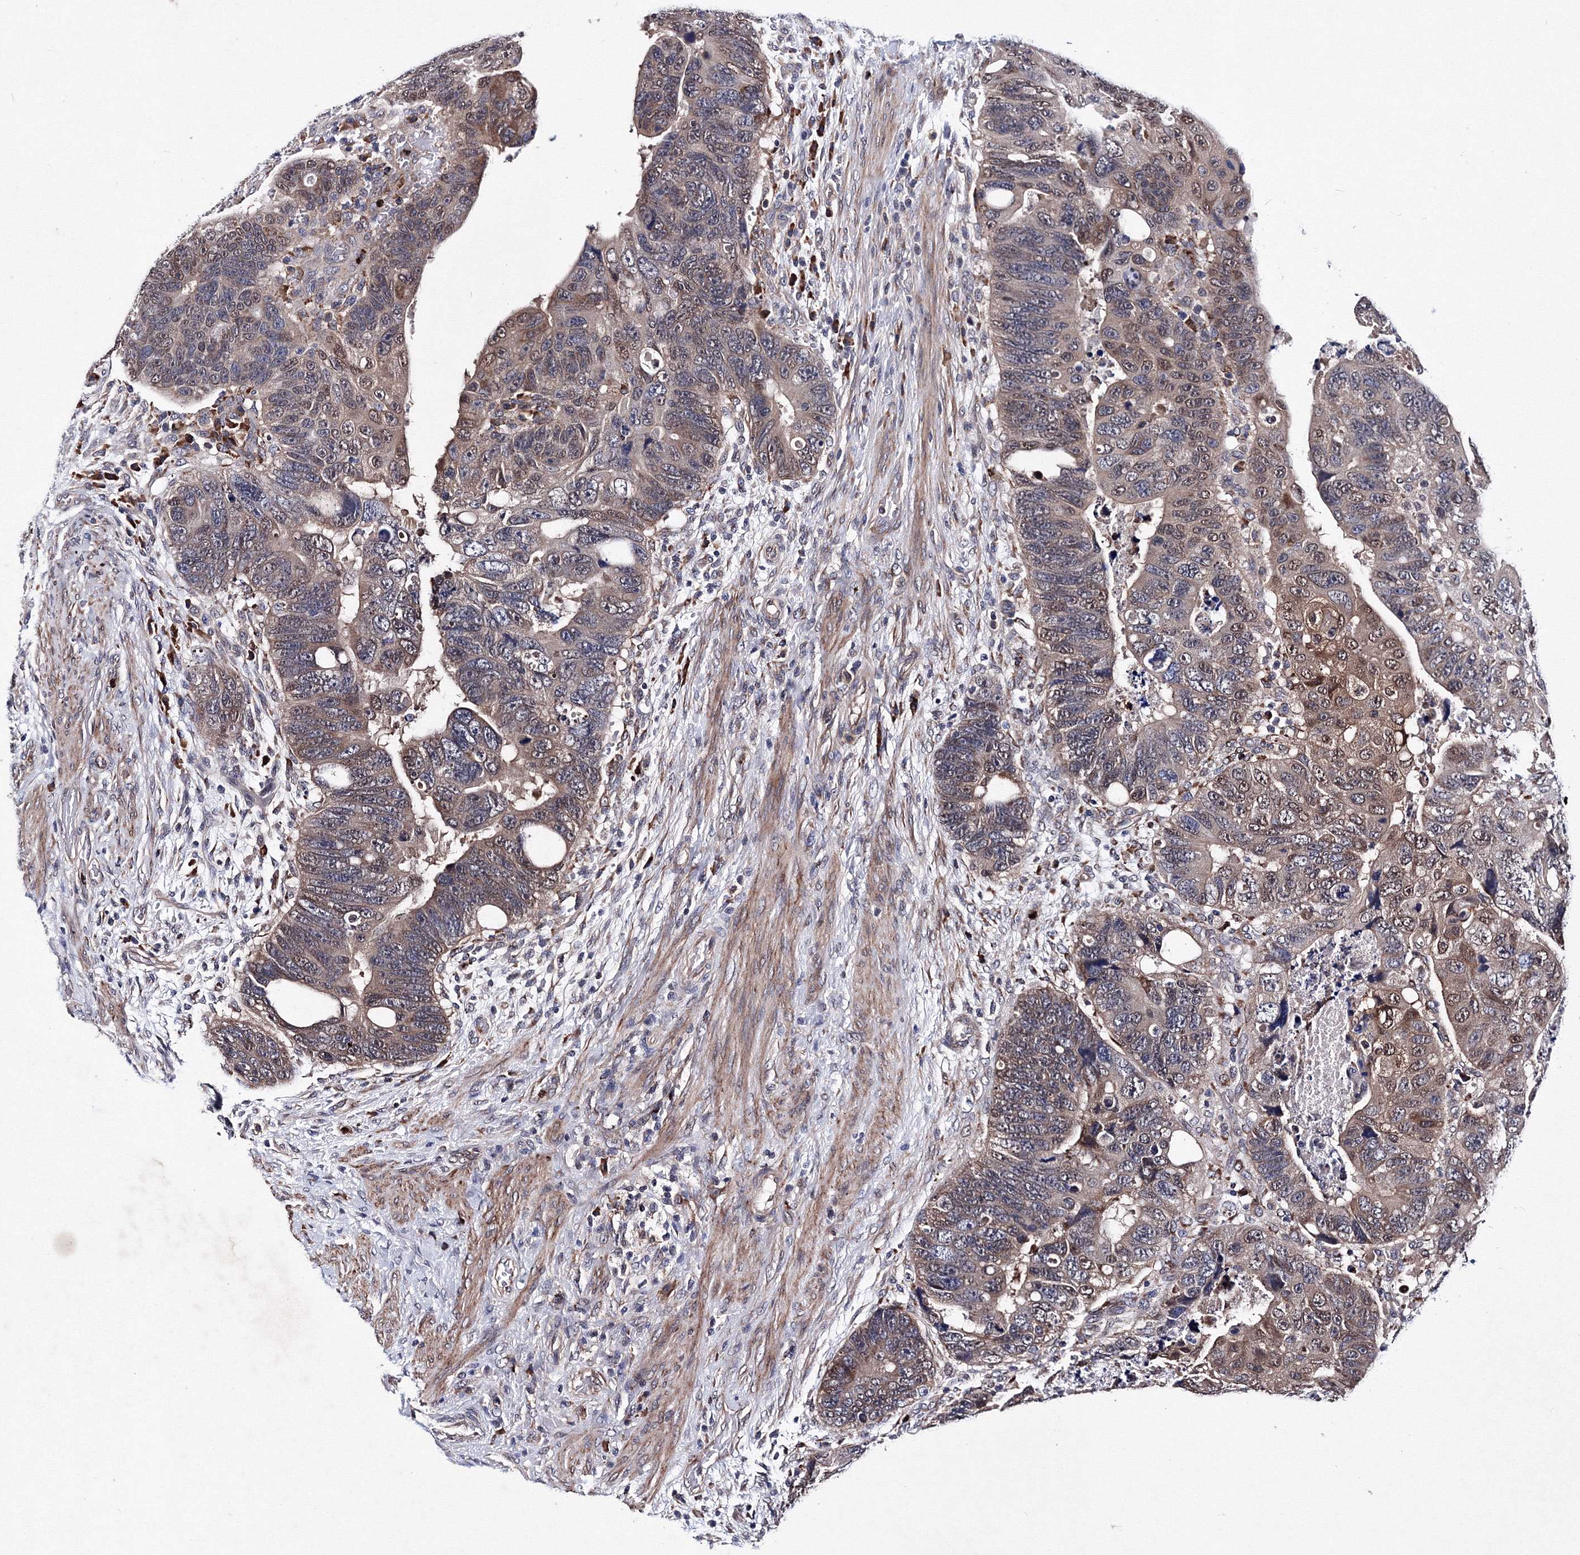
{"staining": {"intensity": "moderate", "quantity": "25%-75%", "location": "cytoplasmic/membranous"}, "tissue": "colorectal cancer", "cell_type": "Tumor cells", "image_type": "cancer", "snomed": [{"axis": "morphology", "description": "Adenocarcinoma, NOS"}, {"axis": "topography", "description": "Rectum"}], "caption": "Moderate cytoplasmic/membranous protein expression is present in approximately 25%-75% of tumor cells in colorectal cancer. Nuclei are stained in blue.", "gene": "PHYKPL", "patient": {"sex": "male", "age": 59}}